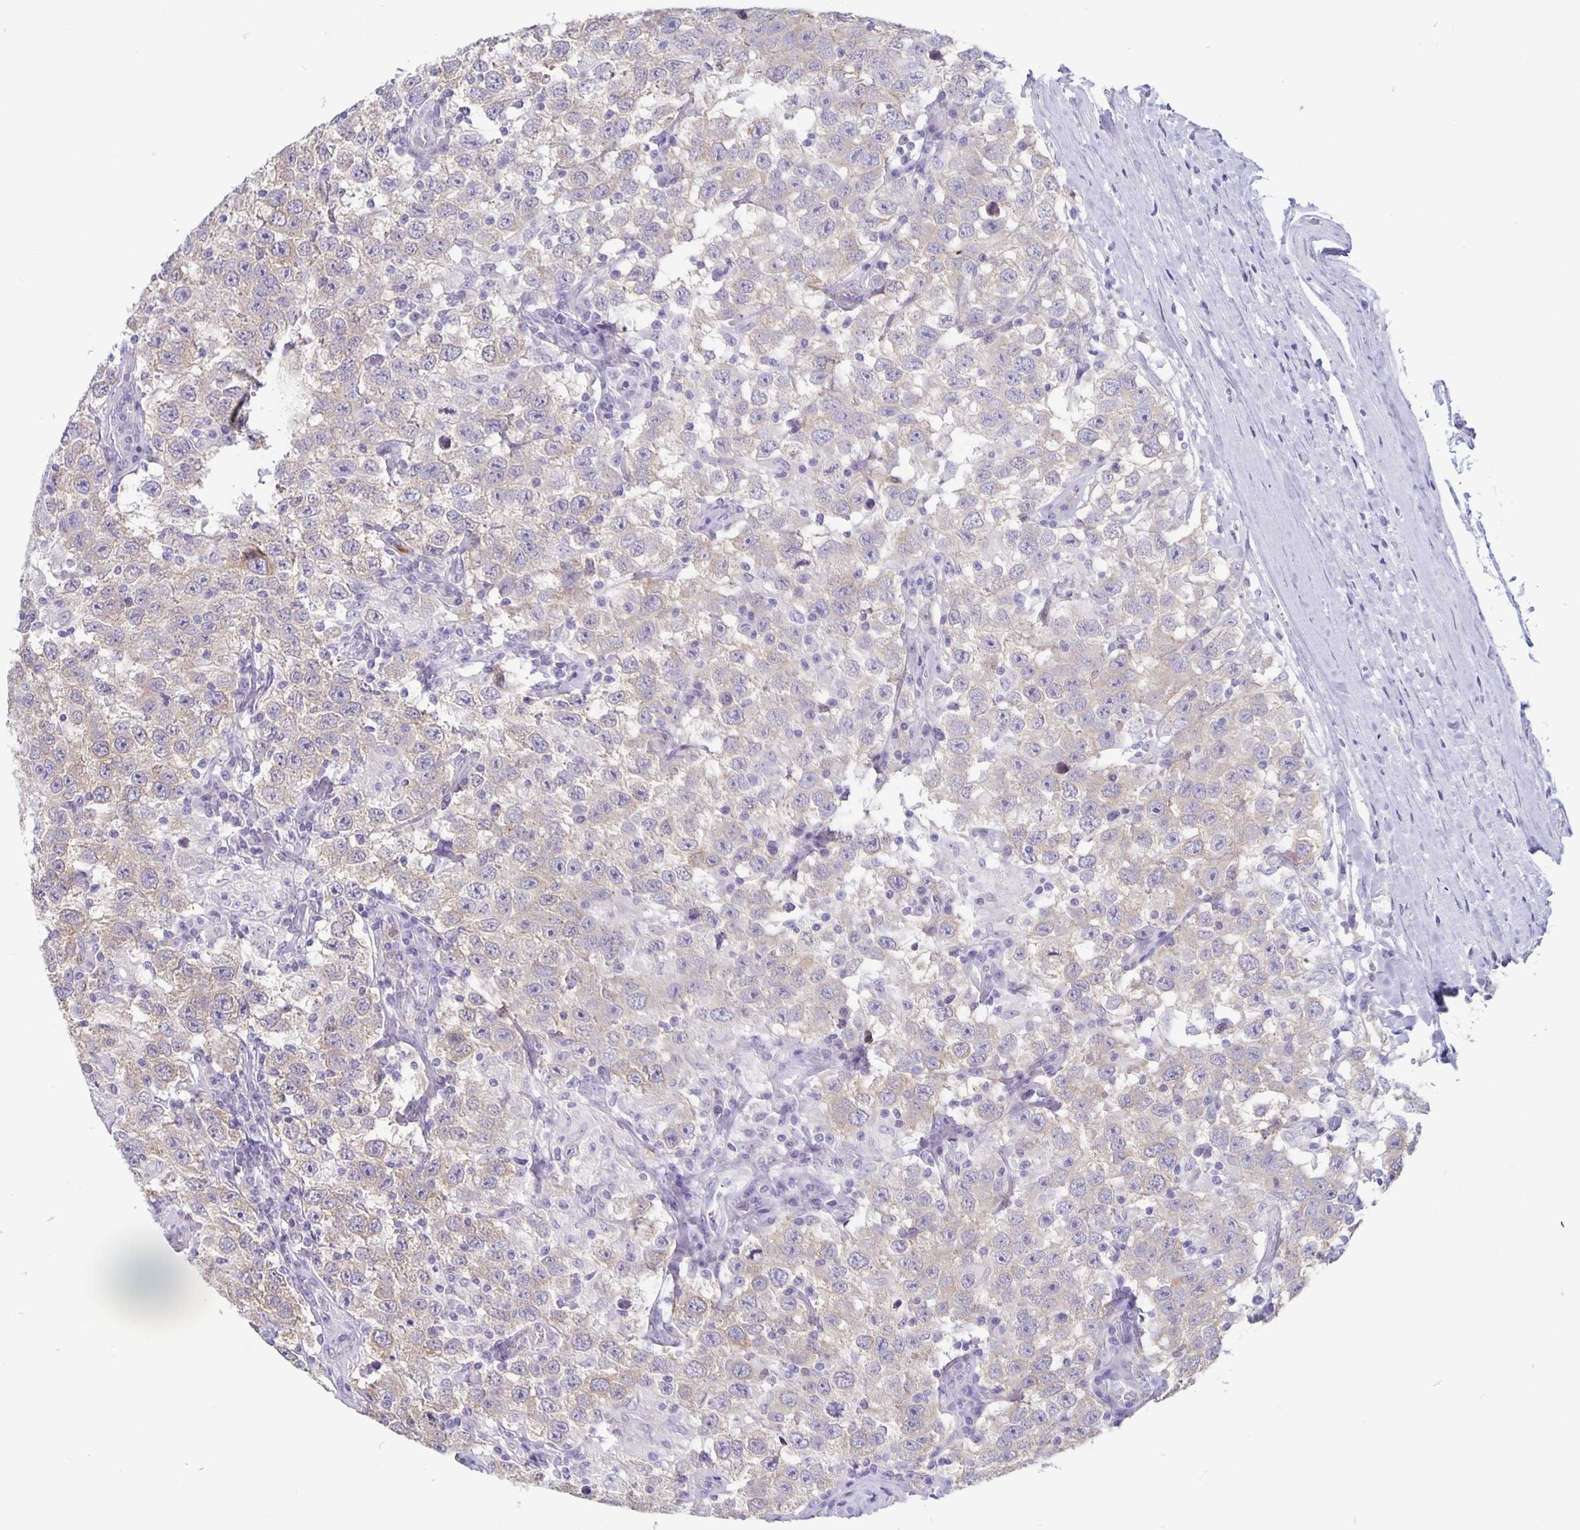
{"staining": {"intensity": "weak", "quantity": "25%-75%", "location": "cytoplasmic/membranous"}, "tissue": "testis cancer", "cell_type": "Tumor cells", "image_type": "cancer", "snomed": [{"axis": "morphology", "description": "Seminoma, NOS"}, {"axis": "topography", "description": "Testis"}], "caption": "Tumor cells reveal weak cytoplasmic/membranous expression in approximately 25%-75% of cells in testis cancer (seminoma).", "gene": "PLCB3", "patient": {"sex": "male", "age": 41}}